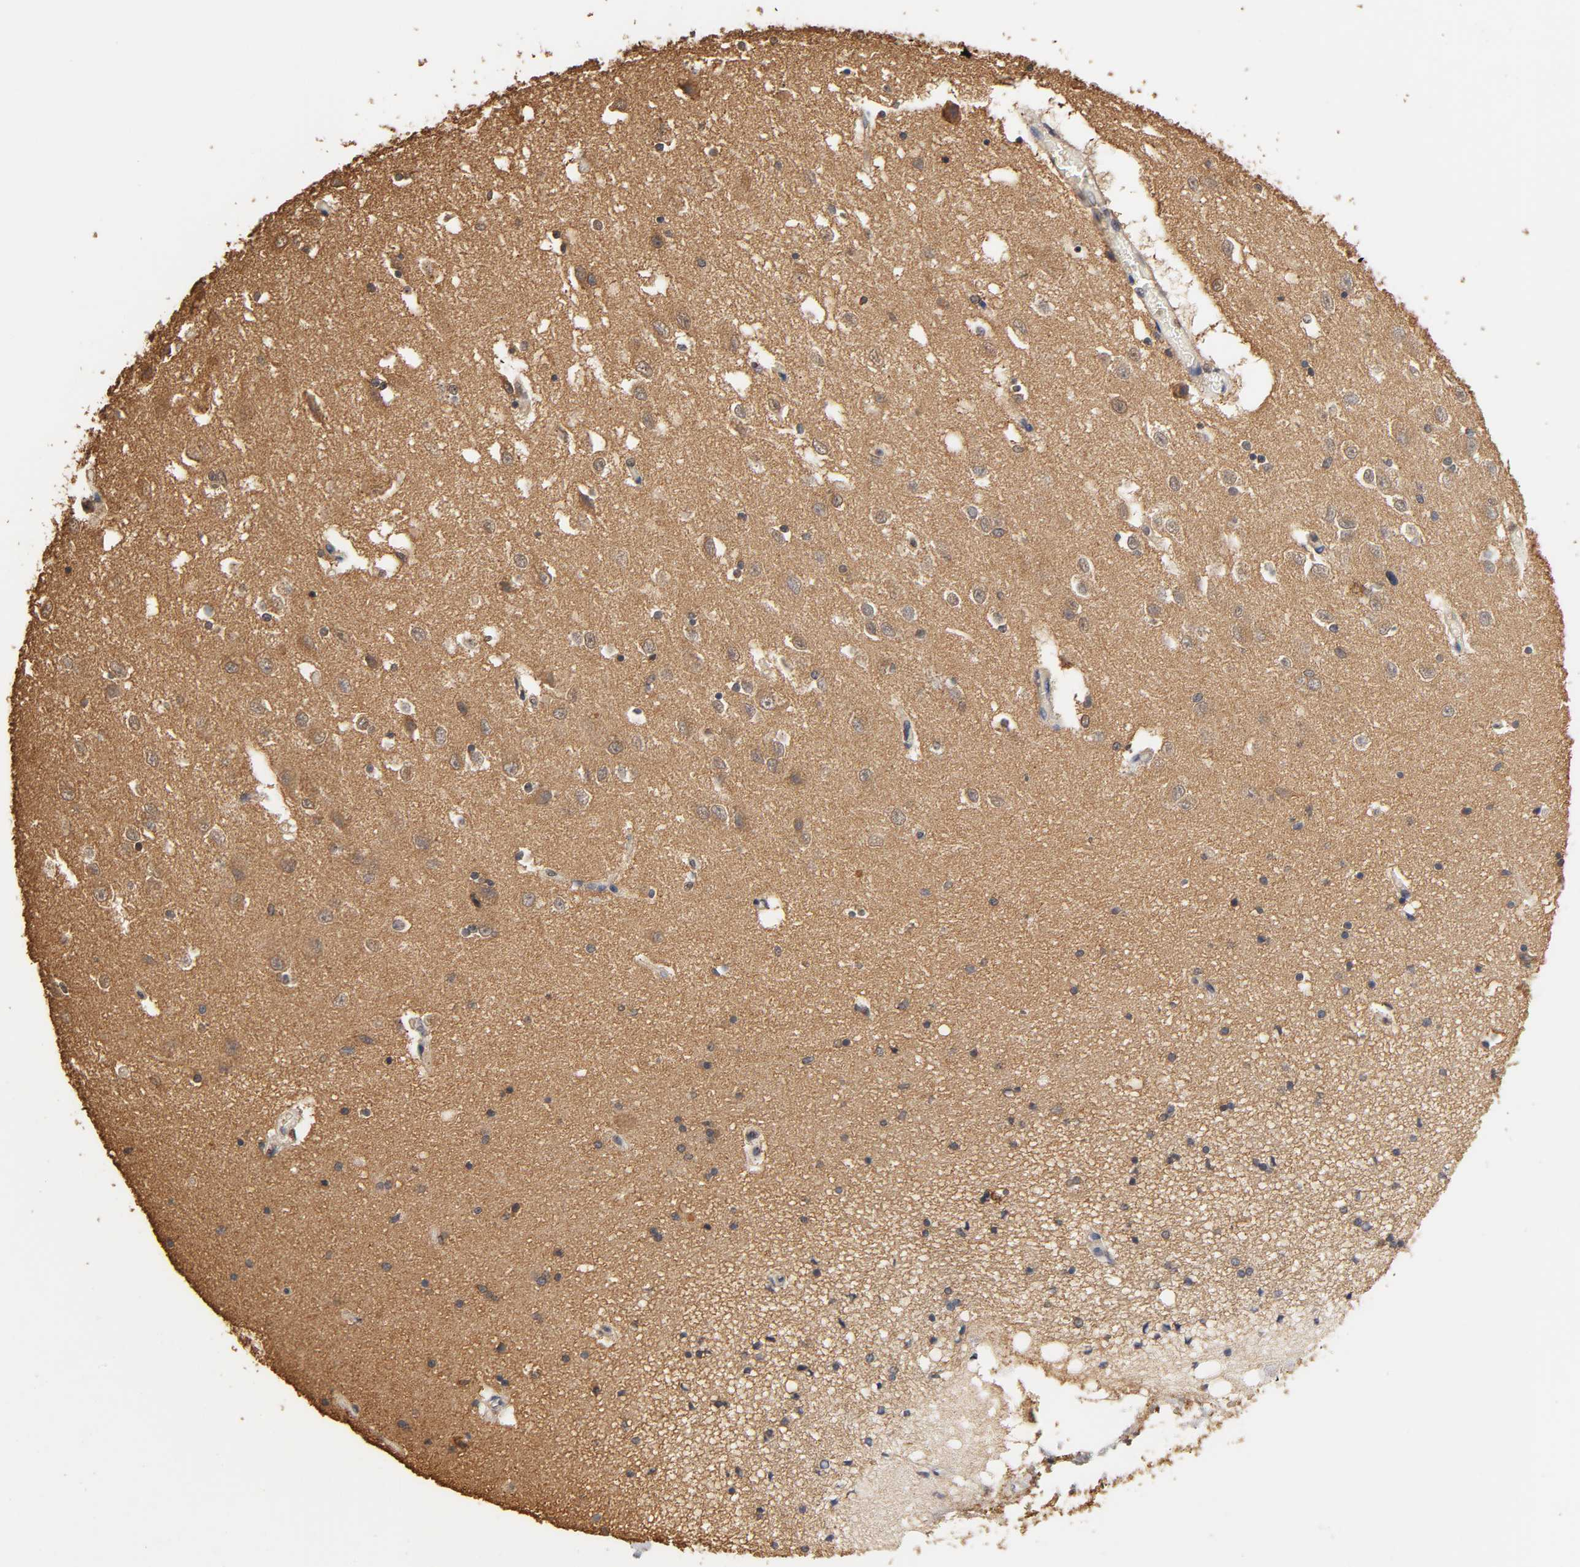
{"staining": {"intensity": "negative", "quantity": "none", "location": "none"}, "tissue": "hippocampus", "cell_type": "Glial cells", "image_type": "normal", "snomed": [{"axis": "morphology", "description": "Normal tissue, NOS"}, {"axis": "topography", "description": "Hippocampus"}], "caption": "Immunohistochemistry (IHC) micrograph of normal human hippocampus stained for a protein (brown), which reveals no staining in glial cells.", "gene": "PKN1", "patient": {"sex": "female", "age": 54}}